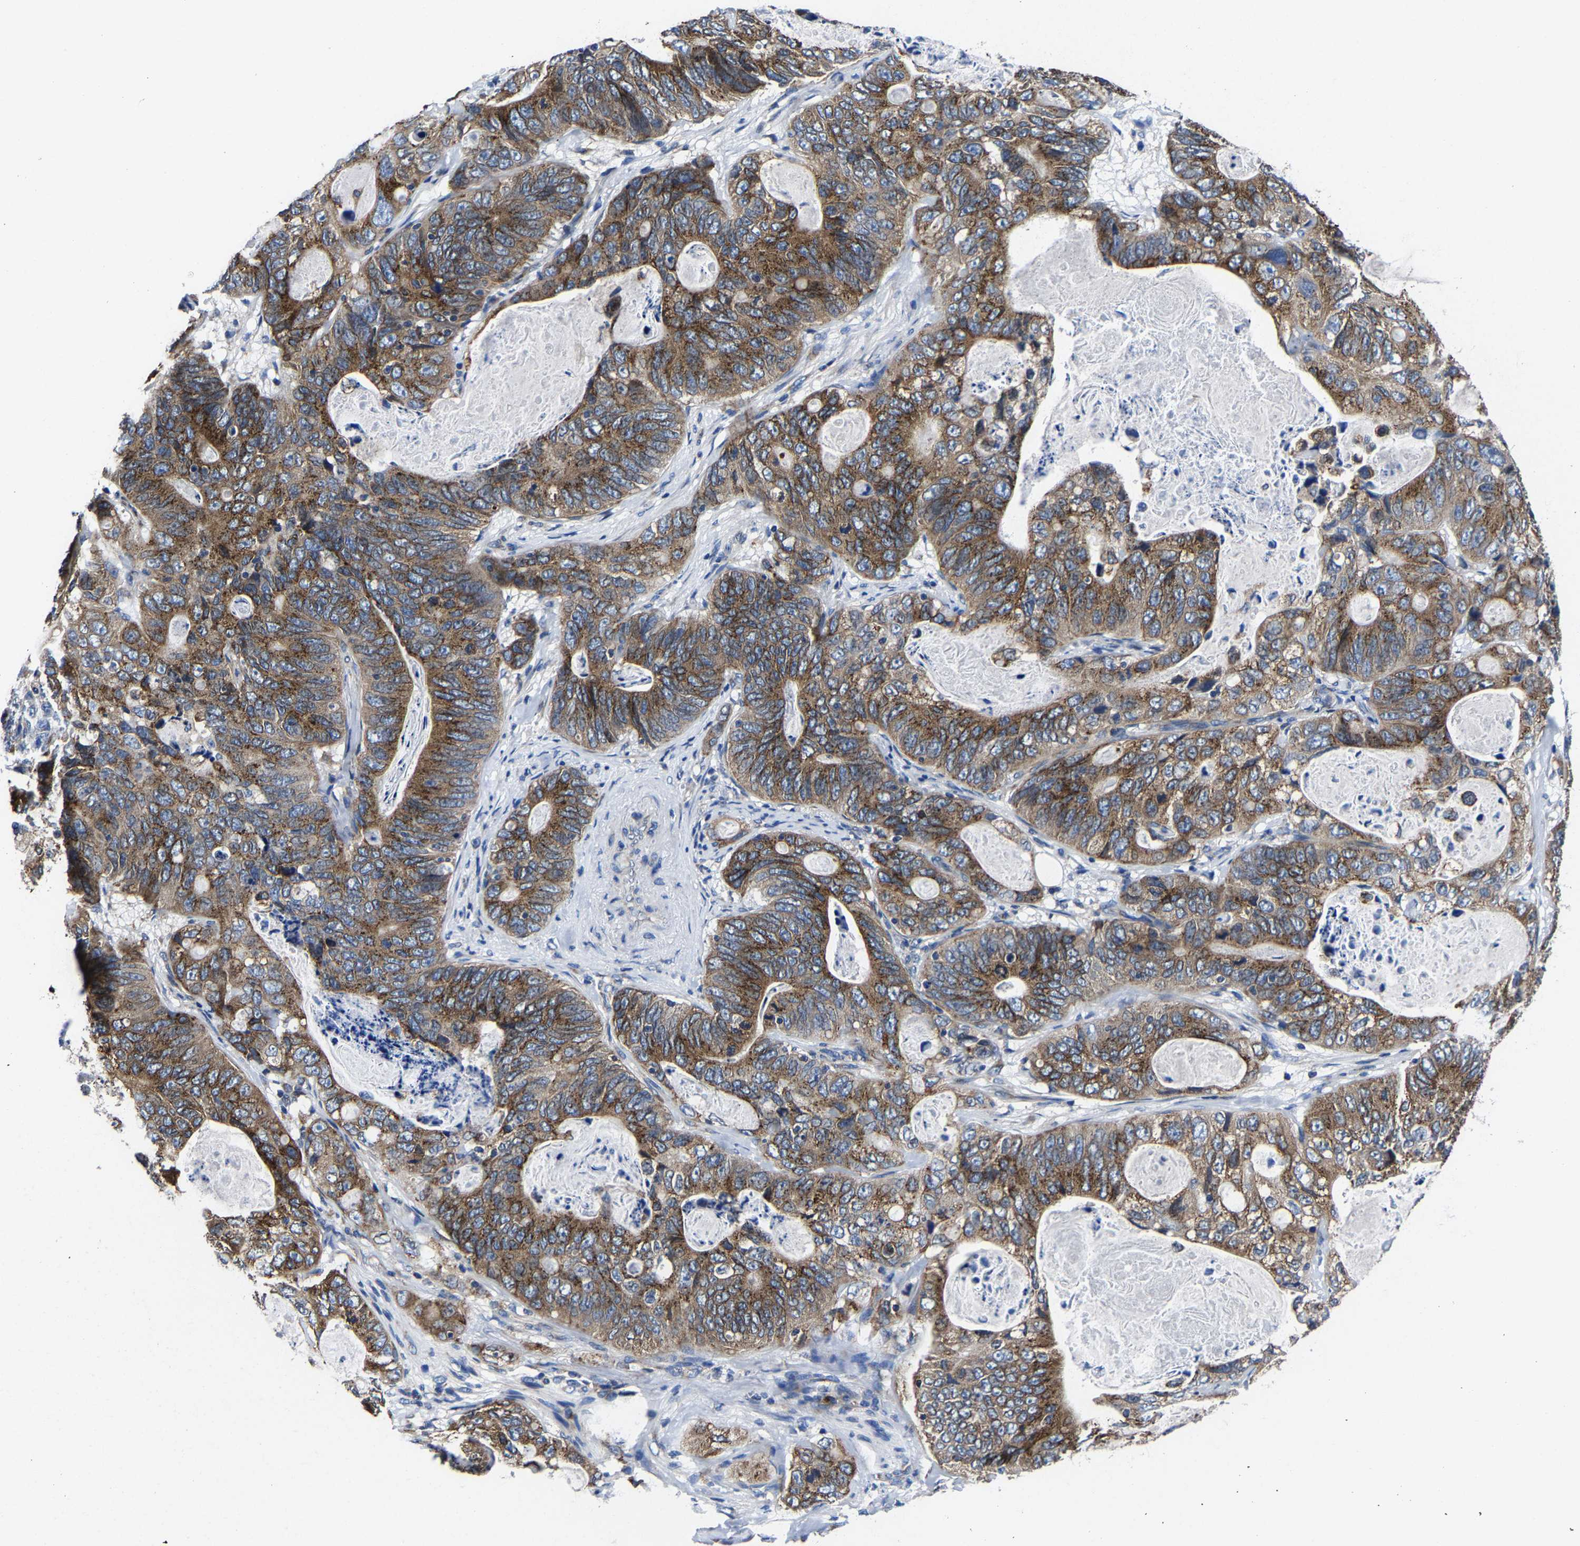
{"staining": {"intensity": "moderate", "quantity": ">75%", "location": "cytoplasmic/membranous"}, "tissue": "stomach cancer", "cell_type": "Tumor cells", "image_type": "cancer", "snomed": [{"axis": "morphology", "description": "Normal tissue, NOS"}, {"axis": "morphology", "description": "Adenocarcinoma, NOS"}, {"axis": "topography", "description": "Stomach"}], "caption": "An immunohistochemistry (IHC) photomicrograph of neoplastic tissue is shown. Protein staining in brown highlights moderate cytoplasmic/membranous positivity in stomach adenocarcinoma within tumor cells.", "gene": "EBAG9", "patient": {"sex": "female", "age": 89}}